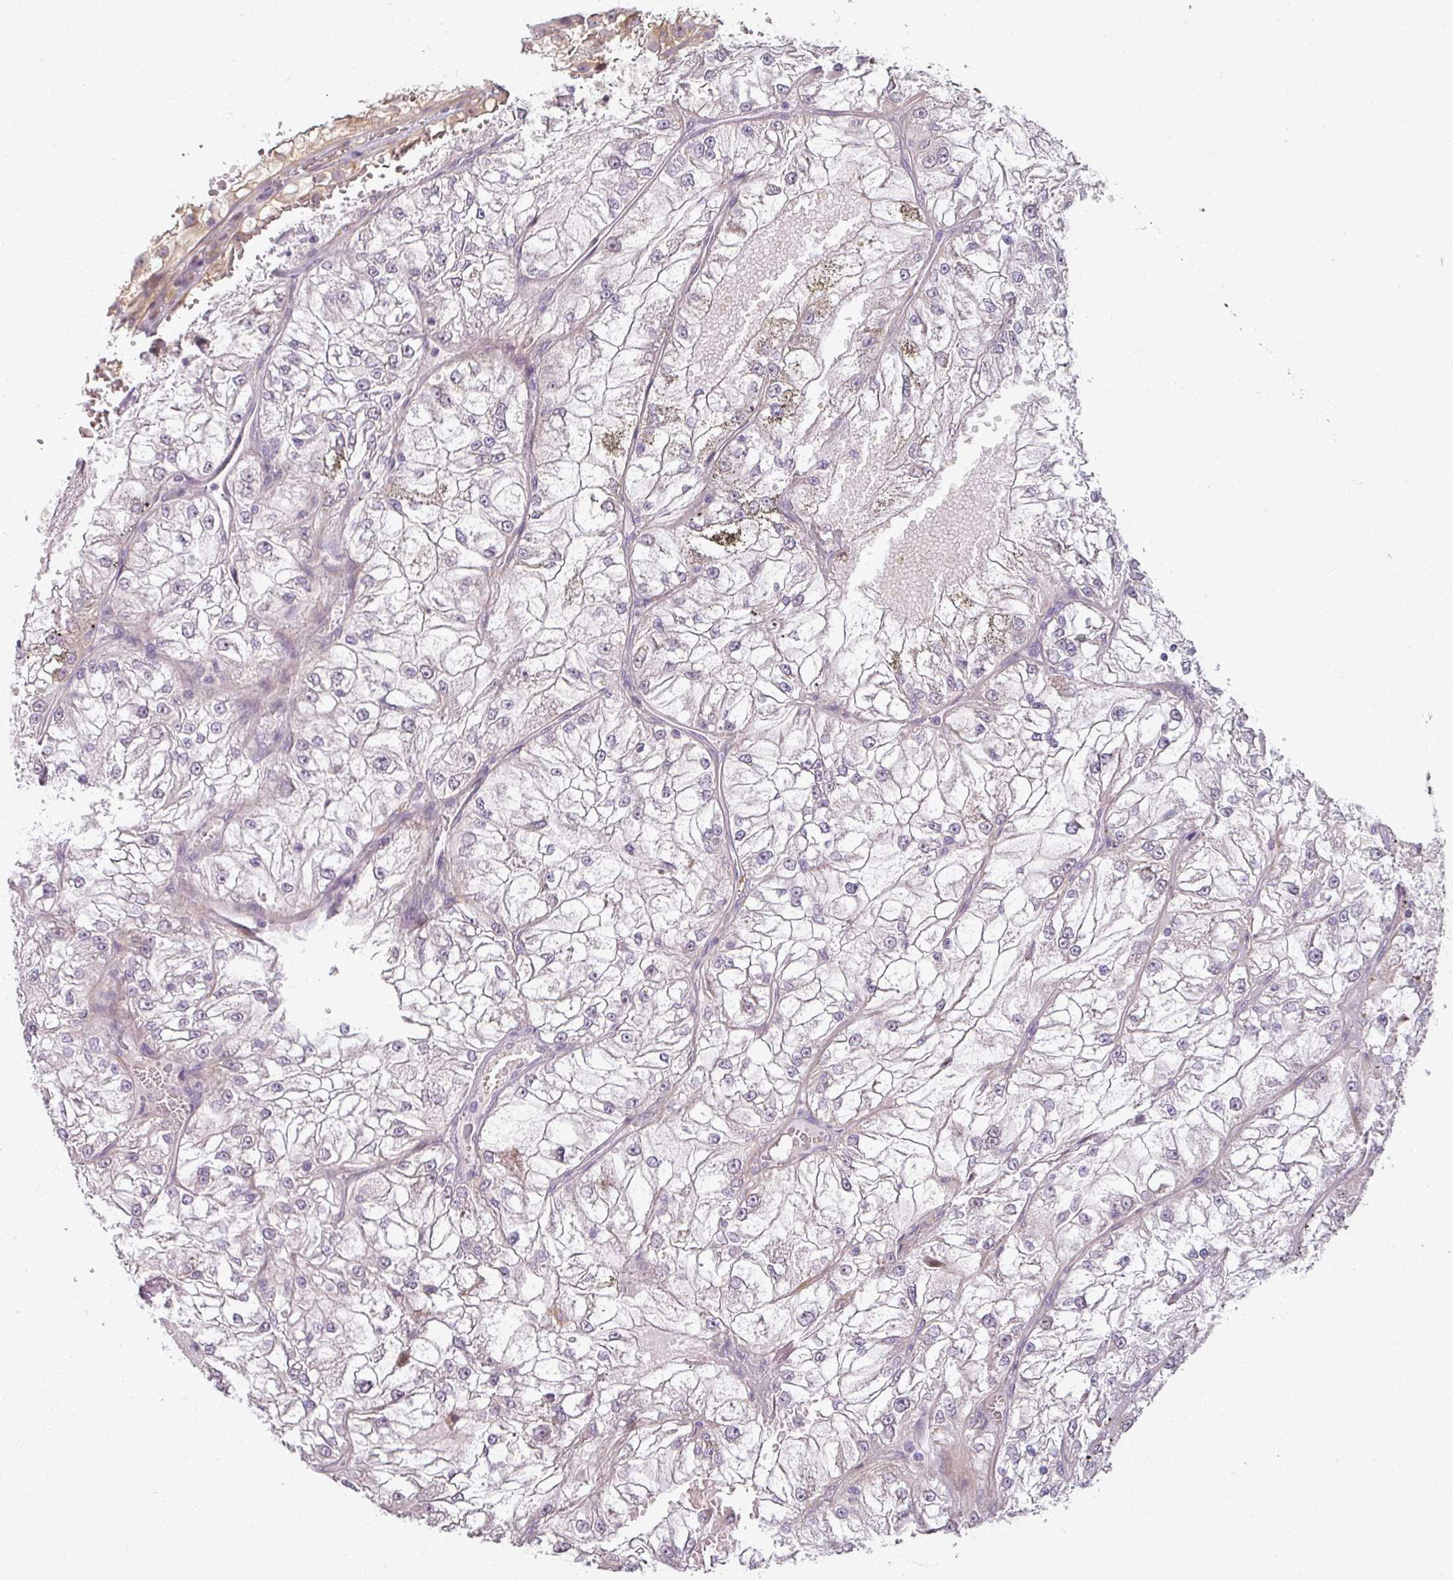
{"staining": {"intensity": "weak", "quantity": "25%-75%", "location": "cytoplasmic/membranous"}, "tissue": "renal cancer", "cell_type": "Tumor cells", "image_type": "cancer", "snomed": [{"axis": "morphology", "description": "Adenocarcinoma, NOS"}, {"axis": "topography", "description": "Kidney"}], "caption": "Tumor cells display low levels of weak cytoplasmic/membranous staining in approximately 25%-75% of cells in adenocarcinoma (renal).", "gene": "MYMK", "patient": {"sex": "female", "age": 72}}